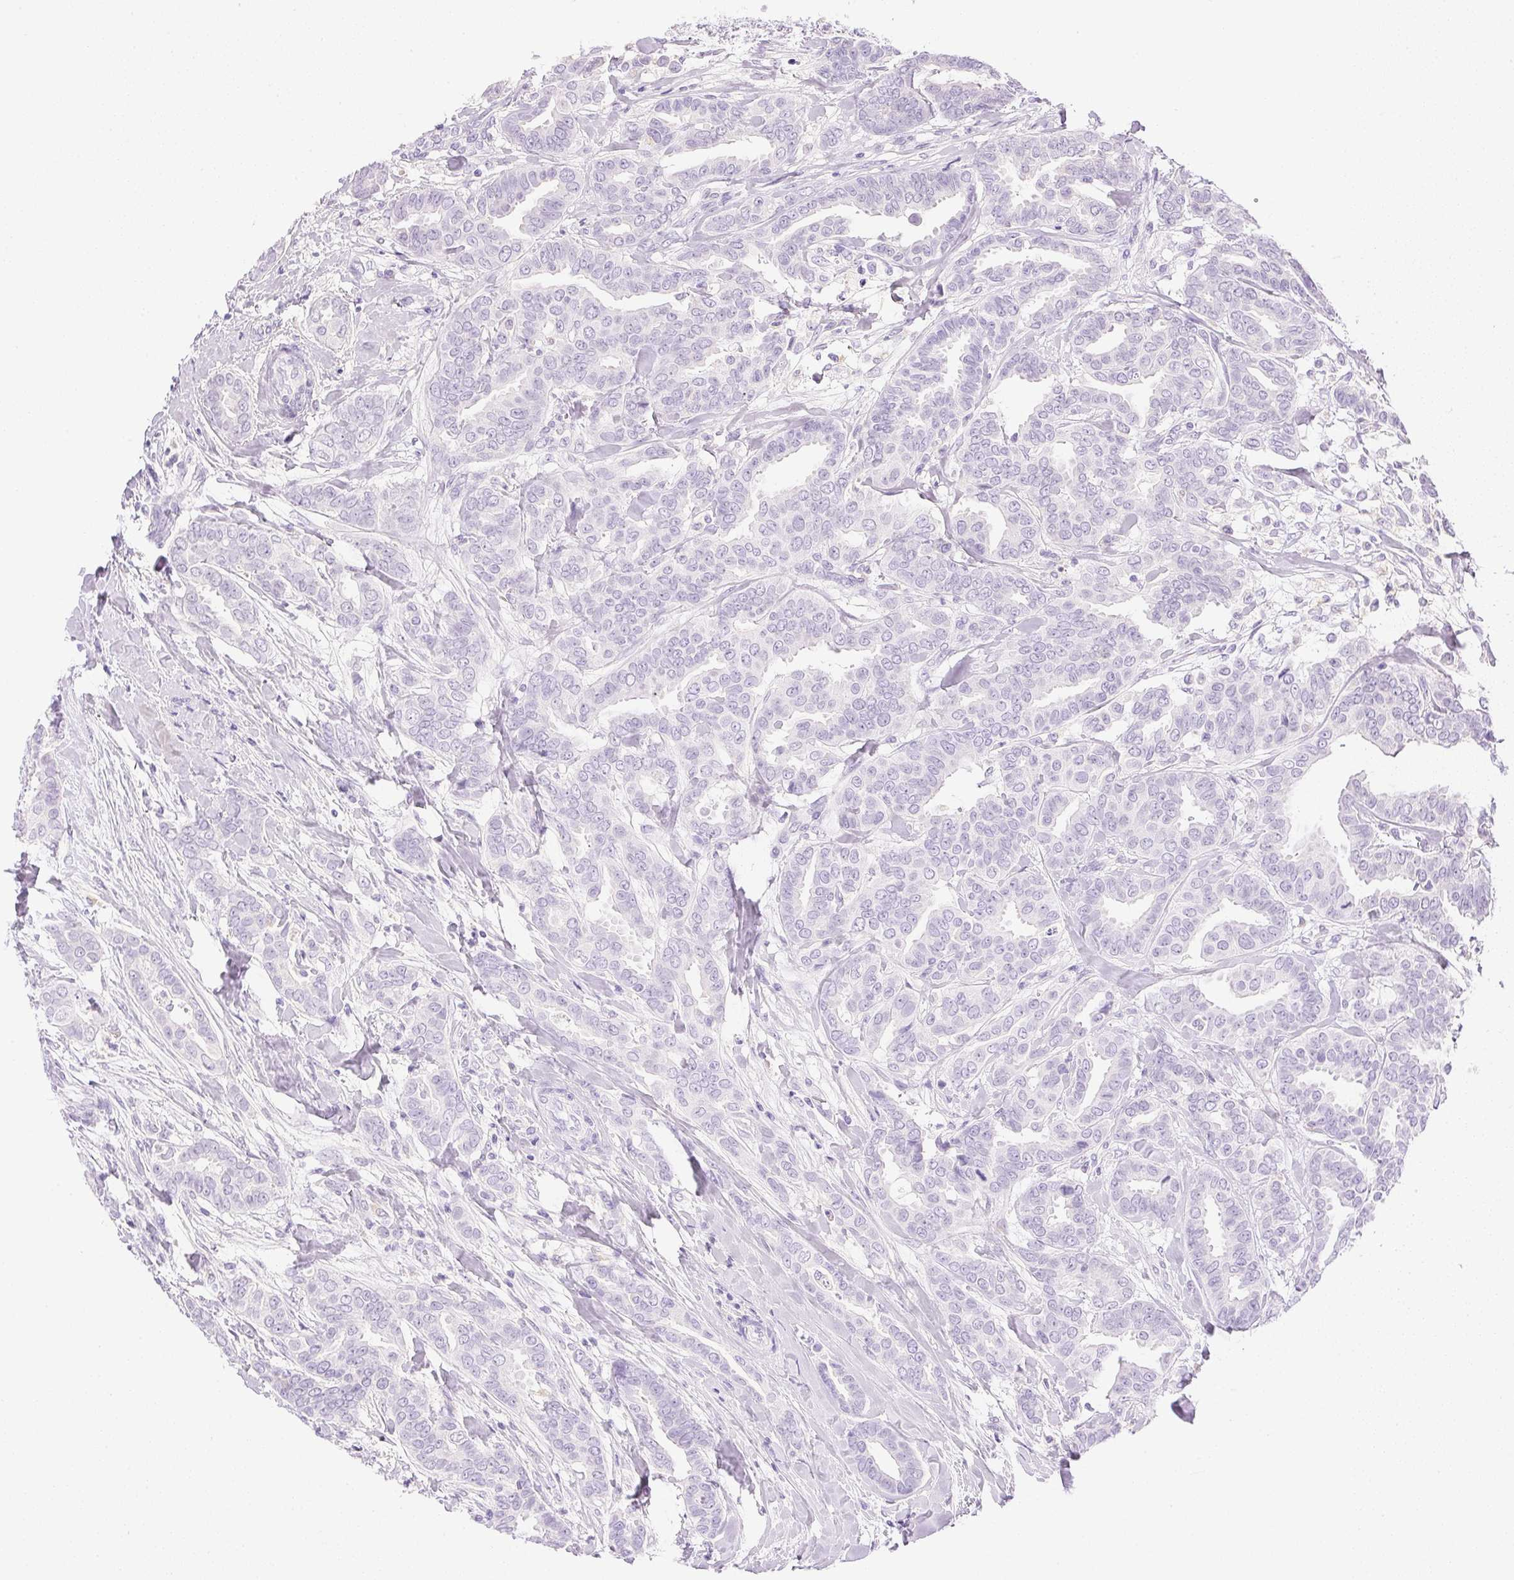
{"staining": {"intensity": "negative", "quantity": "none", "location": "none"}, "tissue": "breast cancer", "cell_type": "Tumor cells", "image_type": "cancer", "snomed": [{"axis": "morphology", "description": "Duct carcinoma"}, {"axis": "topography", "description": "Breast"}], "caption": "Human breast invasive ductal carcinoma stained for a protein using immunohistochemistry demonstrates no expression in tumor cells.", "gene": "ATP6V1G3", "patient": {"sex": "female", "age": 45}}